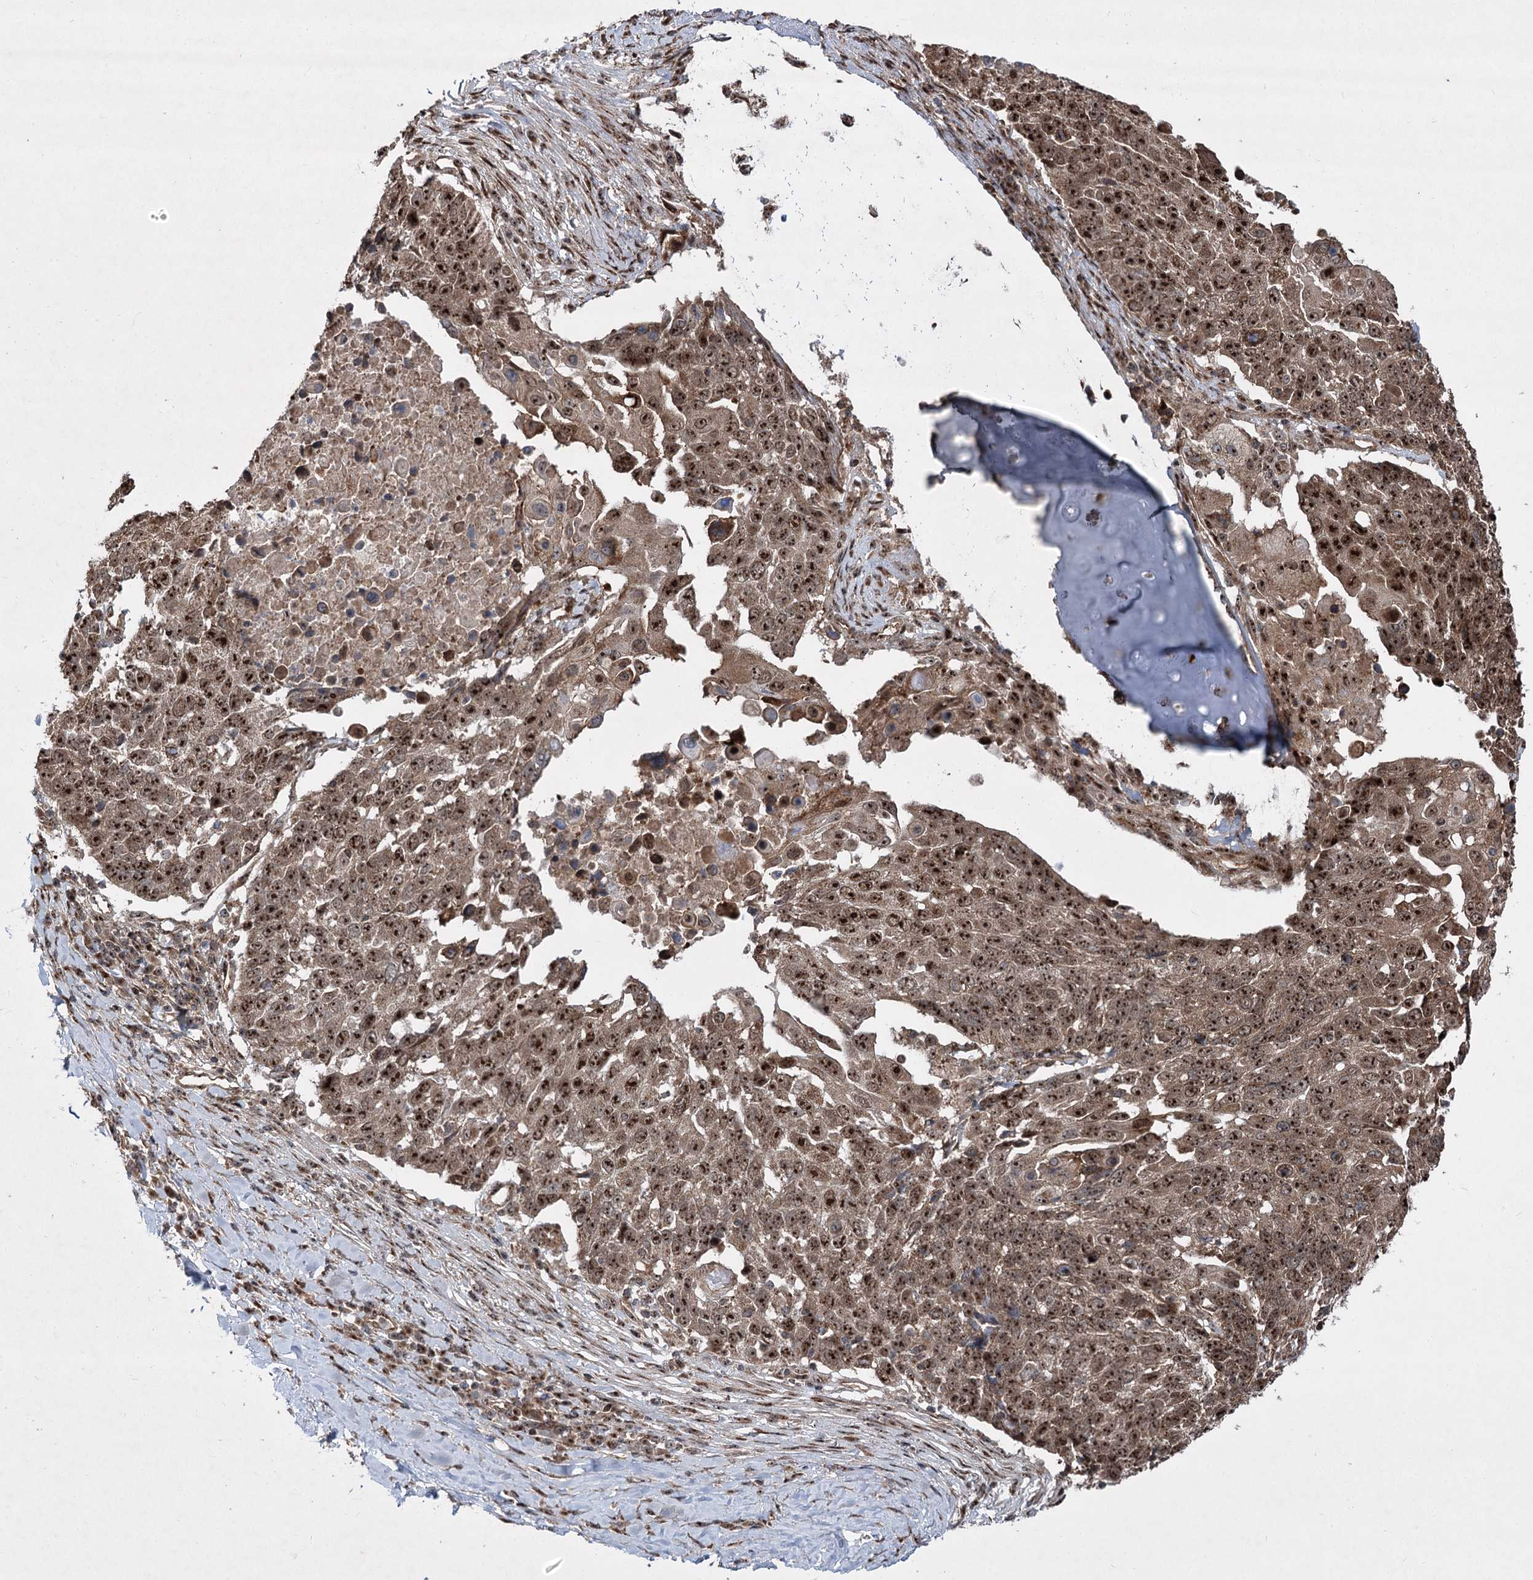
{"staining": {"intensity": "strong", "quantity": ">75%", "location": "nuclear"}, "tissue": "lung cancer", "cell_type": "Tumor cells", "image_type": "cancer", "snomed": [{"axis": "morphology", "description": "Squamous cell carcinoma, NOS"}, {"axis": "topography", "description": "Lung"}], "caption": "A photomicrograph of lung squamous cell carcinoma stained for a protein exhibits strong nuclear brown staining in tumor cells. (DAB (3,3'-diaminobenzidine) = brown stain, brightfield microscopy at high magnification).", "gene": "SERINC5", "patient": {"sex": "male", "age": 66}}